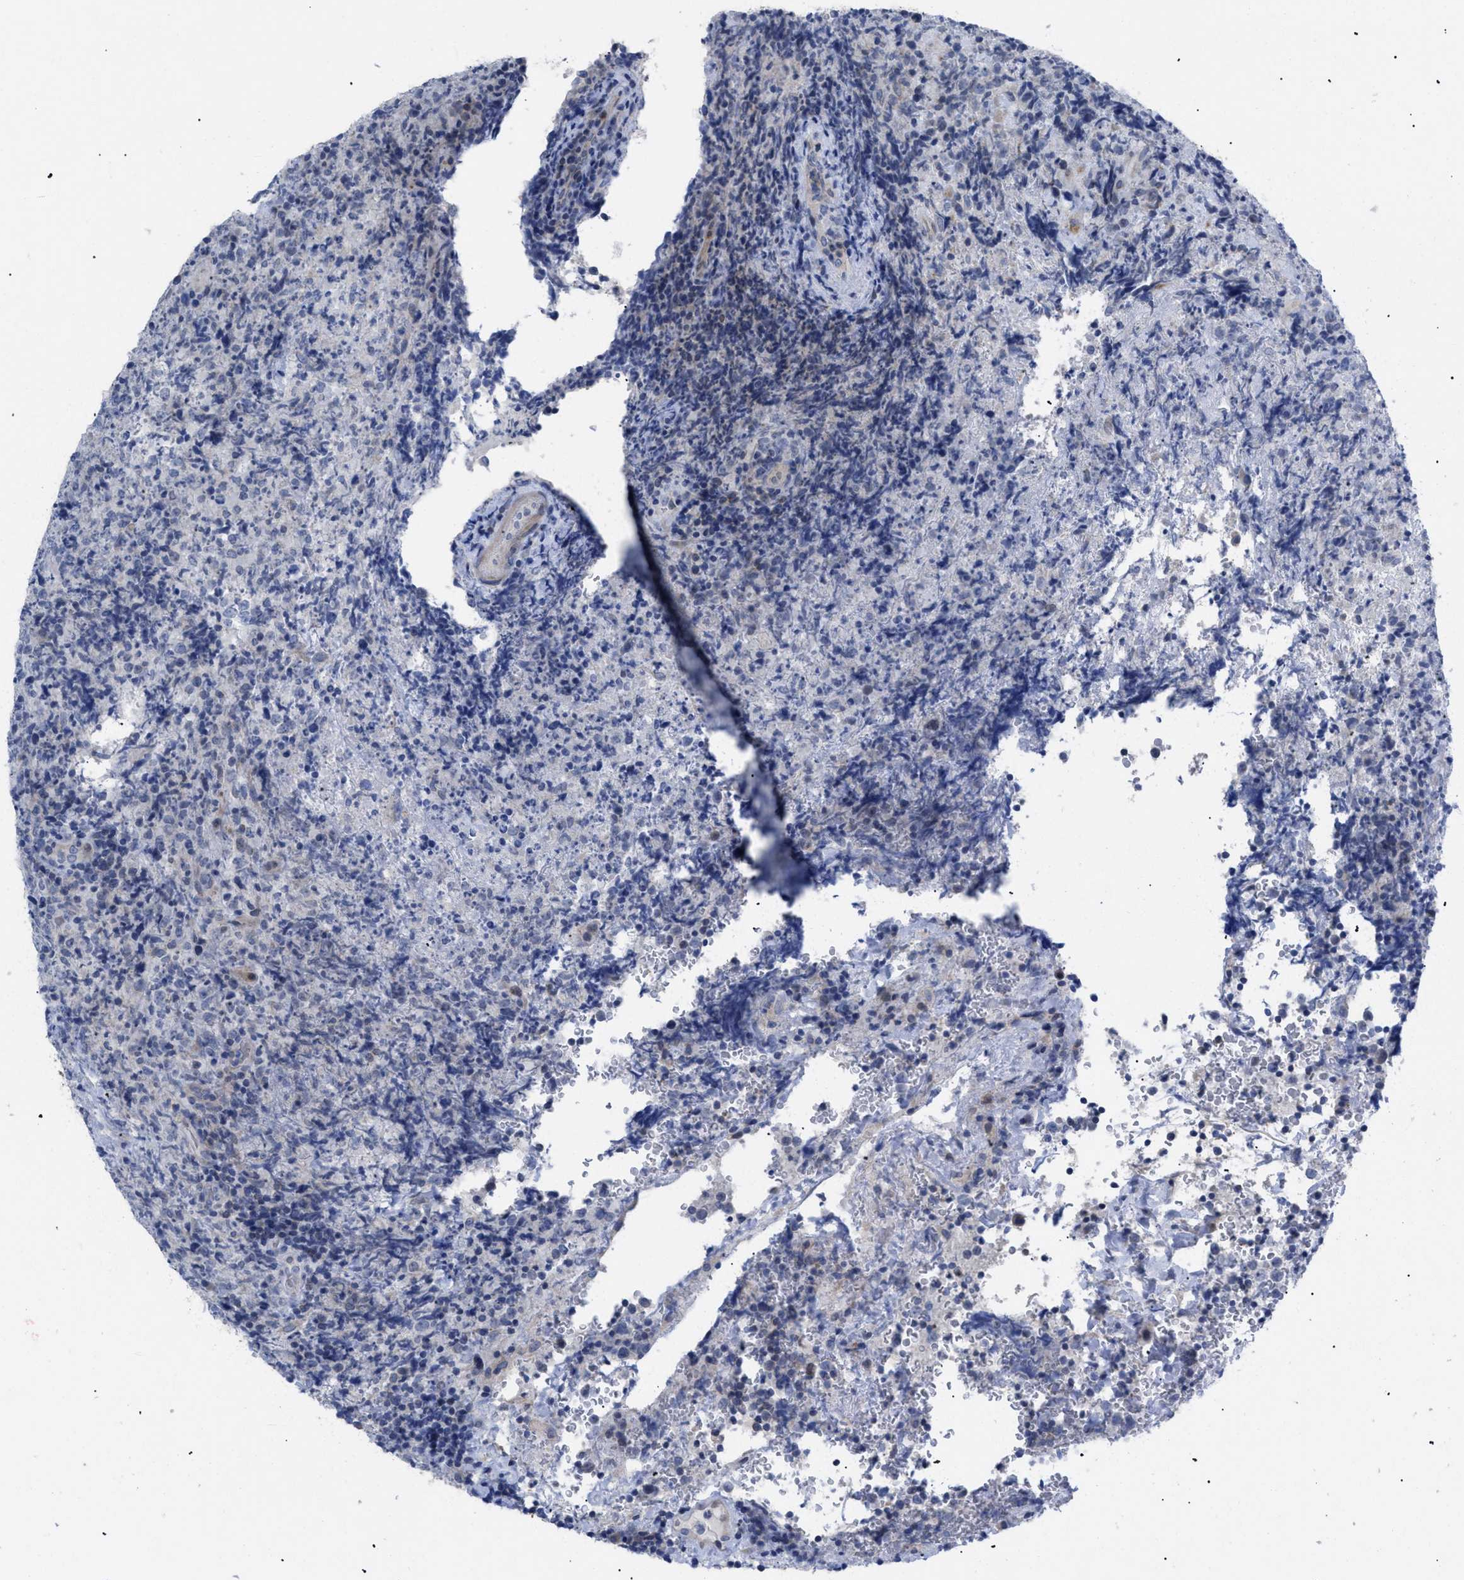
{"staining": {"intensity": "negative", "quantity": "none", "location": "none"}, "tissue": "lymphoma", "cell_type": "Tumor cells", "image_type": "cancer", "snomed": [{"axis": "morphology", "description": "Malignant lymphoma, non-Hodgkin's type, High grade"}, {"axis": "topography", "description": "Tonsil"}], "caption": "Protein analysis of high-grade malignant lymphoma, non-Hodgkin's type reveals no significant staining in tumor cells.", "gene": "CAV3", "patient": {"sex": "female", "age": 36}}